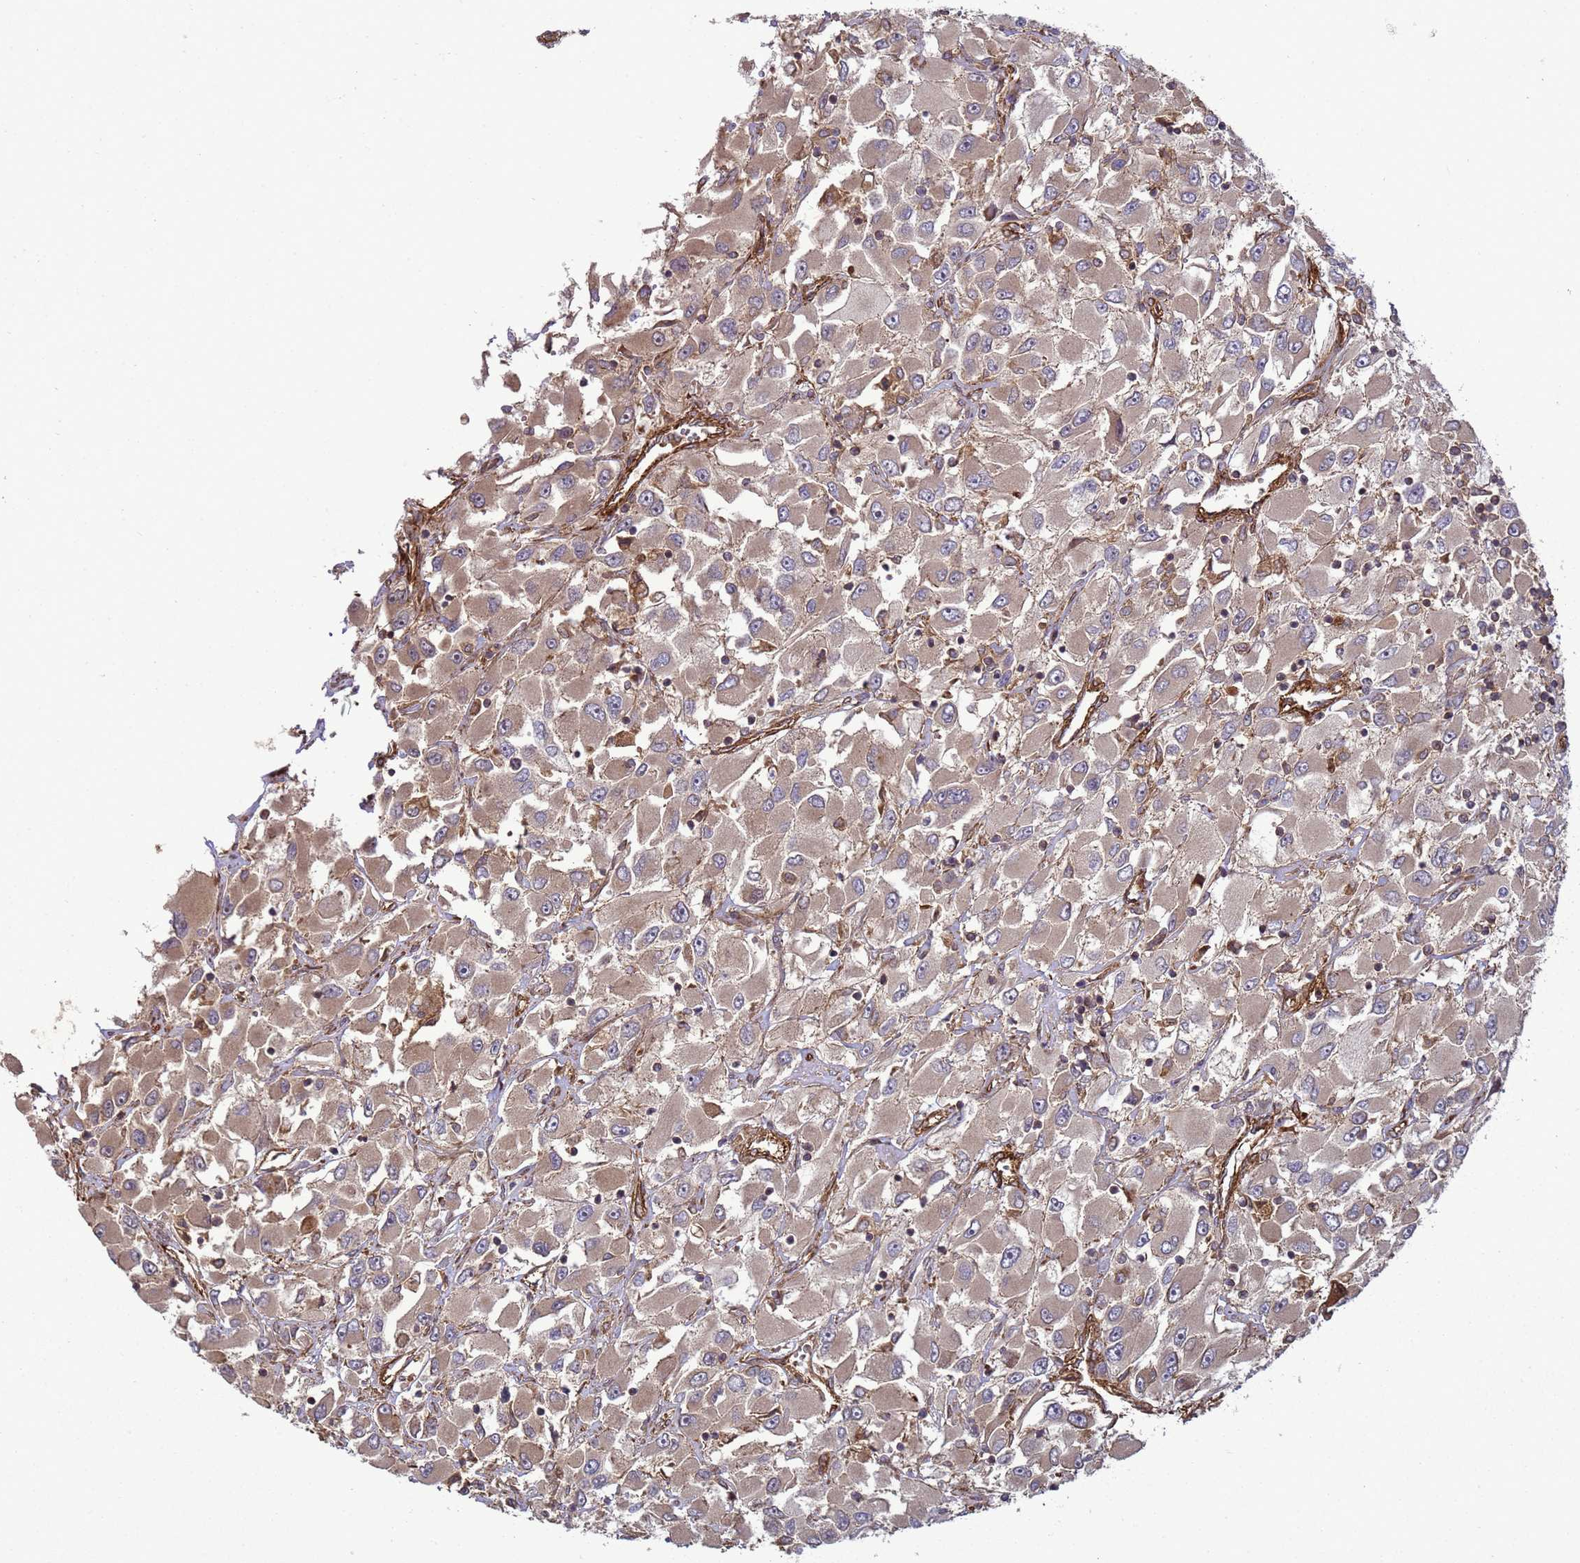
{"staining": {"intensity": "moderate", "quantity": ">75%", "location": "cytoplasmic/membranous"}, "tissue": "renal cancer", "cell_type": "Tumor cells", "image_type": "cancer", "snomed": [{"axis": "morphology", "description": "Adenocarcinoma, NOS"}, {"axis": "topography", "description": "Kidney"}], "caption": "Renal cancer (adenocarcinoma) stained for a protein demonstrates moderate cytoplasmic/membranous positivity in tumor cells.", "gene": "CNOT1", "patient": {"sex": "female", "age": 52}}